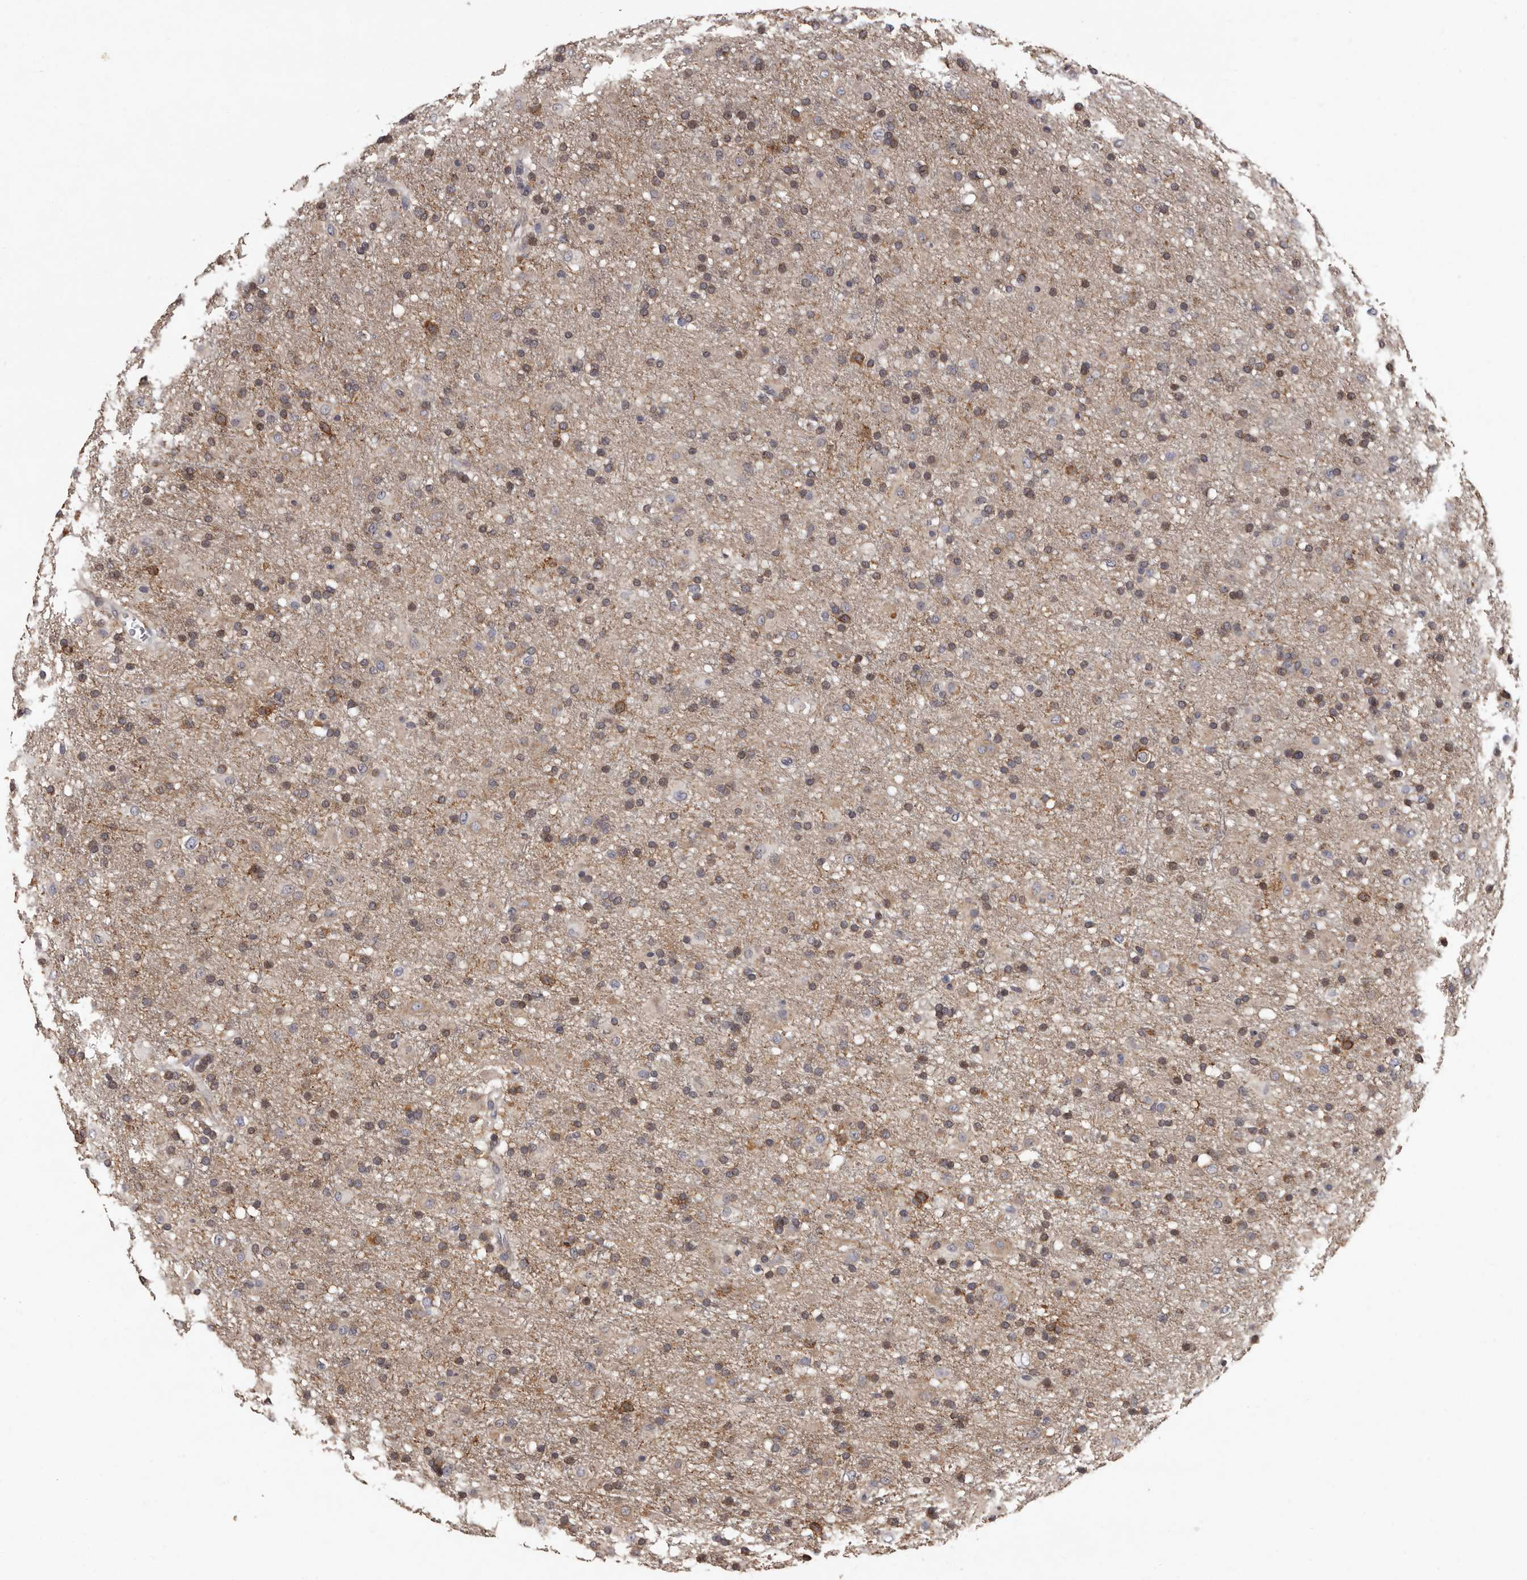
{"staining": {"intensity": "weak", "quantity": "25%-75%", "location": "cytoplasmic/membranous"}, "tissue": "glioma", "cell_type": "Tumor cells", "image_type": "cancer", "snomed": [{"axis": "morphology", "description": "Glioma, malignant, Low grade"}, {"axis": "topography", "description": "Brain"}], "caption": "Human glioma stained with a brown dye displays weak cytoplasmic/membranous positive positivity in approximately 25%-75% of tumor cells.", "gene": "FAM91A1", "patient": {"sex": "male", "age": 65}}